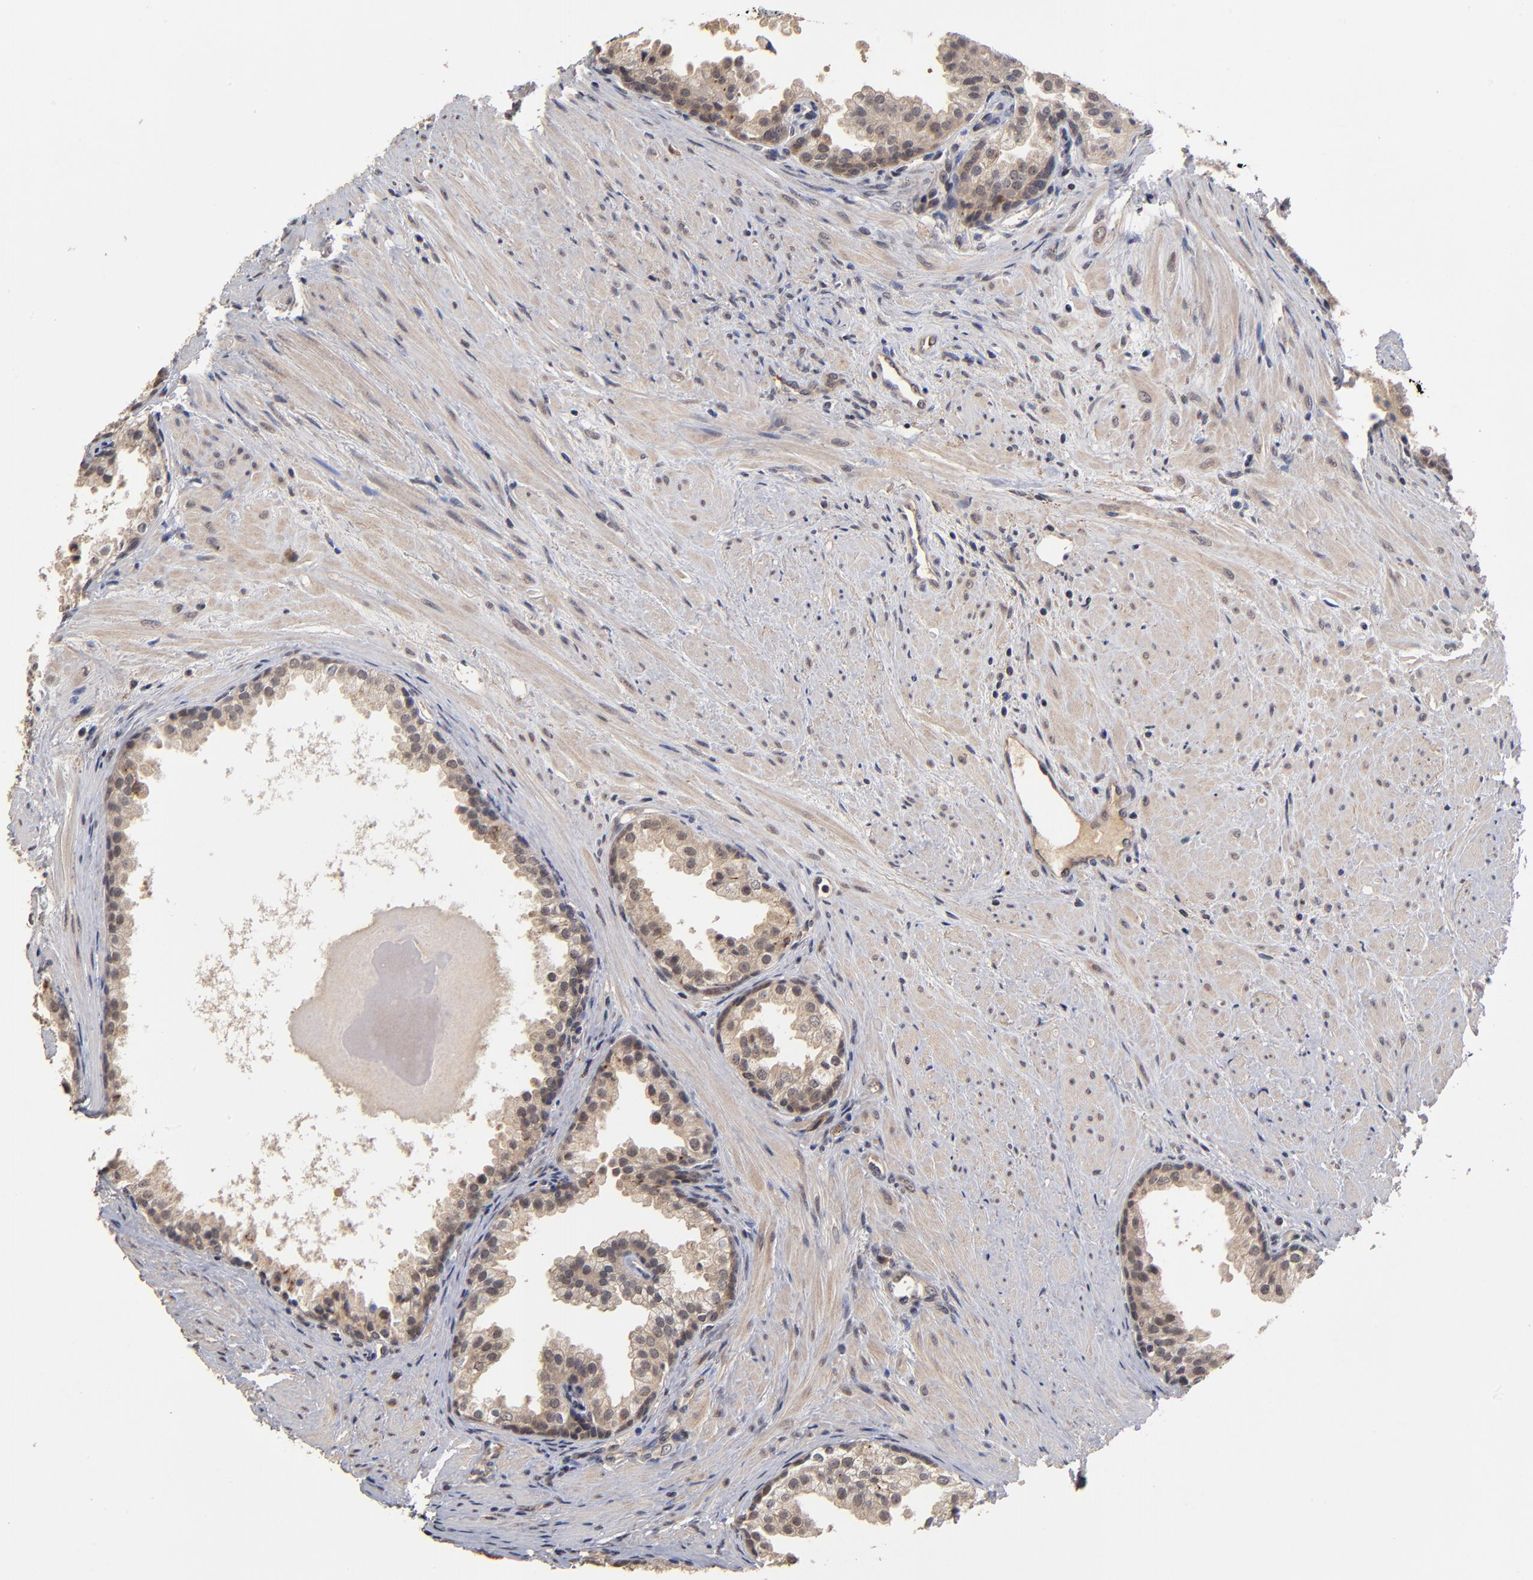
{"staining": {"intensity": "moderate", "quantity": ">75%", "location": "cytoplasmic/membranous"}, "tissue": "prostate cancer", "cell_type": "Tumor cells", "image_type": "cancer", "snomed": [{"axis": "morphology", "description": "Adenocarcinoma, Medium grade"}, {"axis": "topography", "description": "Prostate"}], "caption": "Immunohistochemistry image of prostate cancer (adenocarcinoma (medium-grade)) stained for a protein (brown), which displays medium levels of moderate cytoplasmic/membranous expression in about >75% of tumor cells.", "gene": "ASB8", "patient": {"sex": "male", "age": 70}}